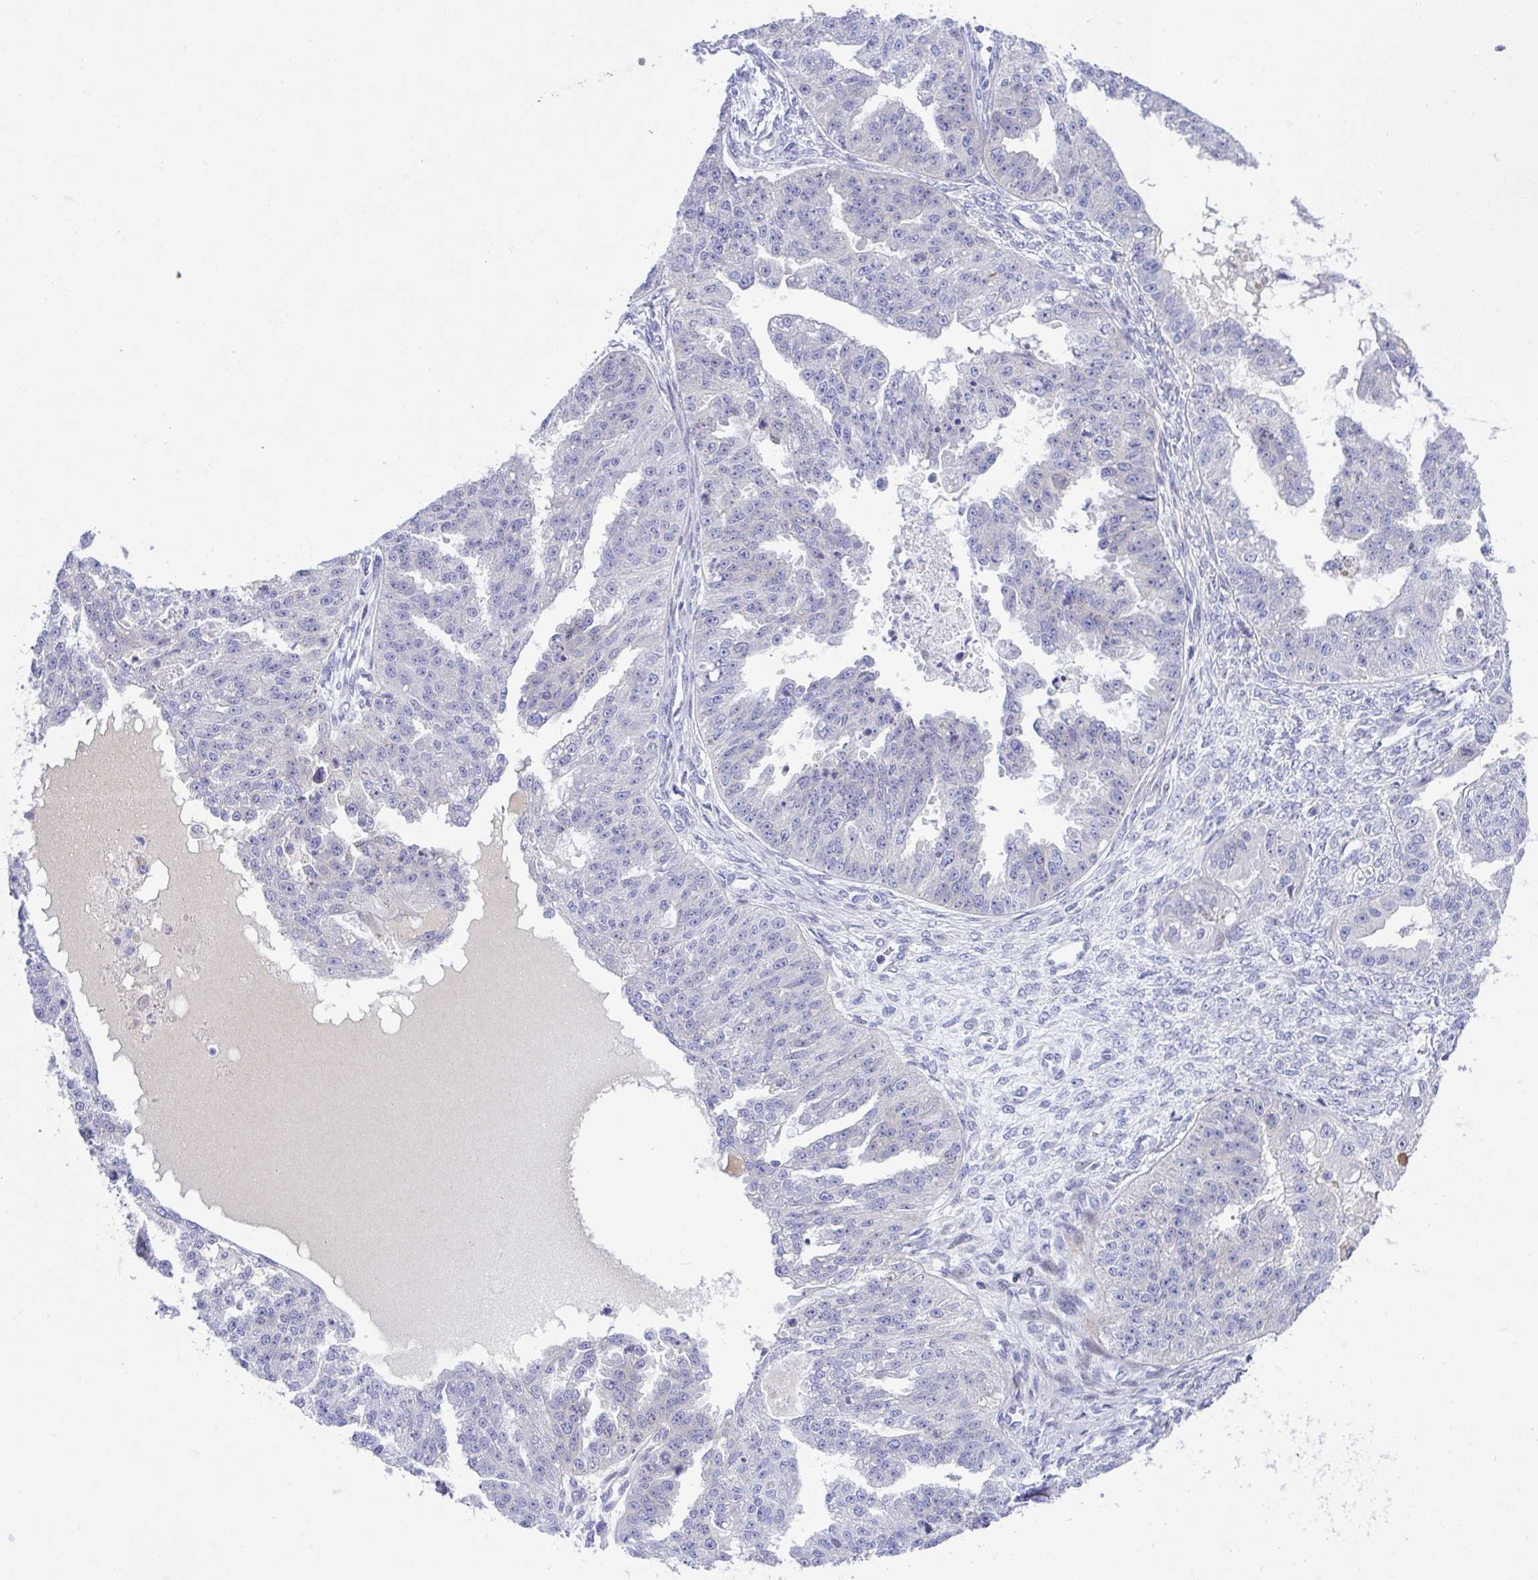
{"staining": {"intensity": "negative", "quantity": "none", "location": "none"}, "tissue": "ovarian cancer", "cell_type": "Tumor cells", "image_type": "cancer", "snomed": [{"axis": "morphology", "description": "Cystadenocarcinoma, serous, NOS"}, {"axis": "topography", "description": "Ovary"}], "caption": "Immunohistochemical staining of ovarian cancer (serous cystadenocarcinoma) exhibits no significant expression in tumor cells.", "gene": "ZNF713", "patient": {"sex": "female", "age": 58}}